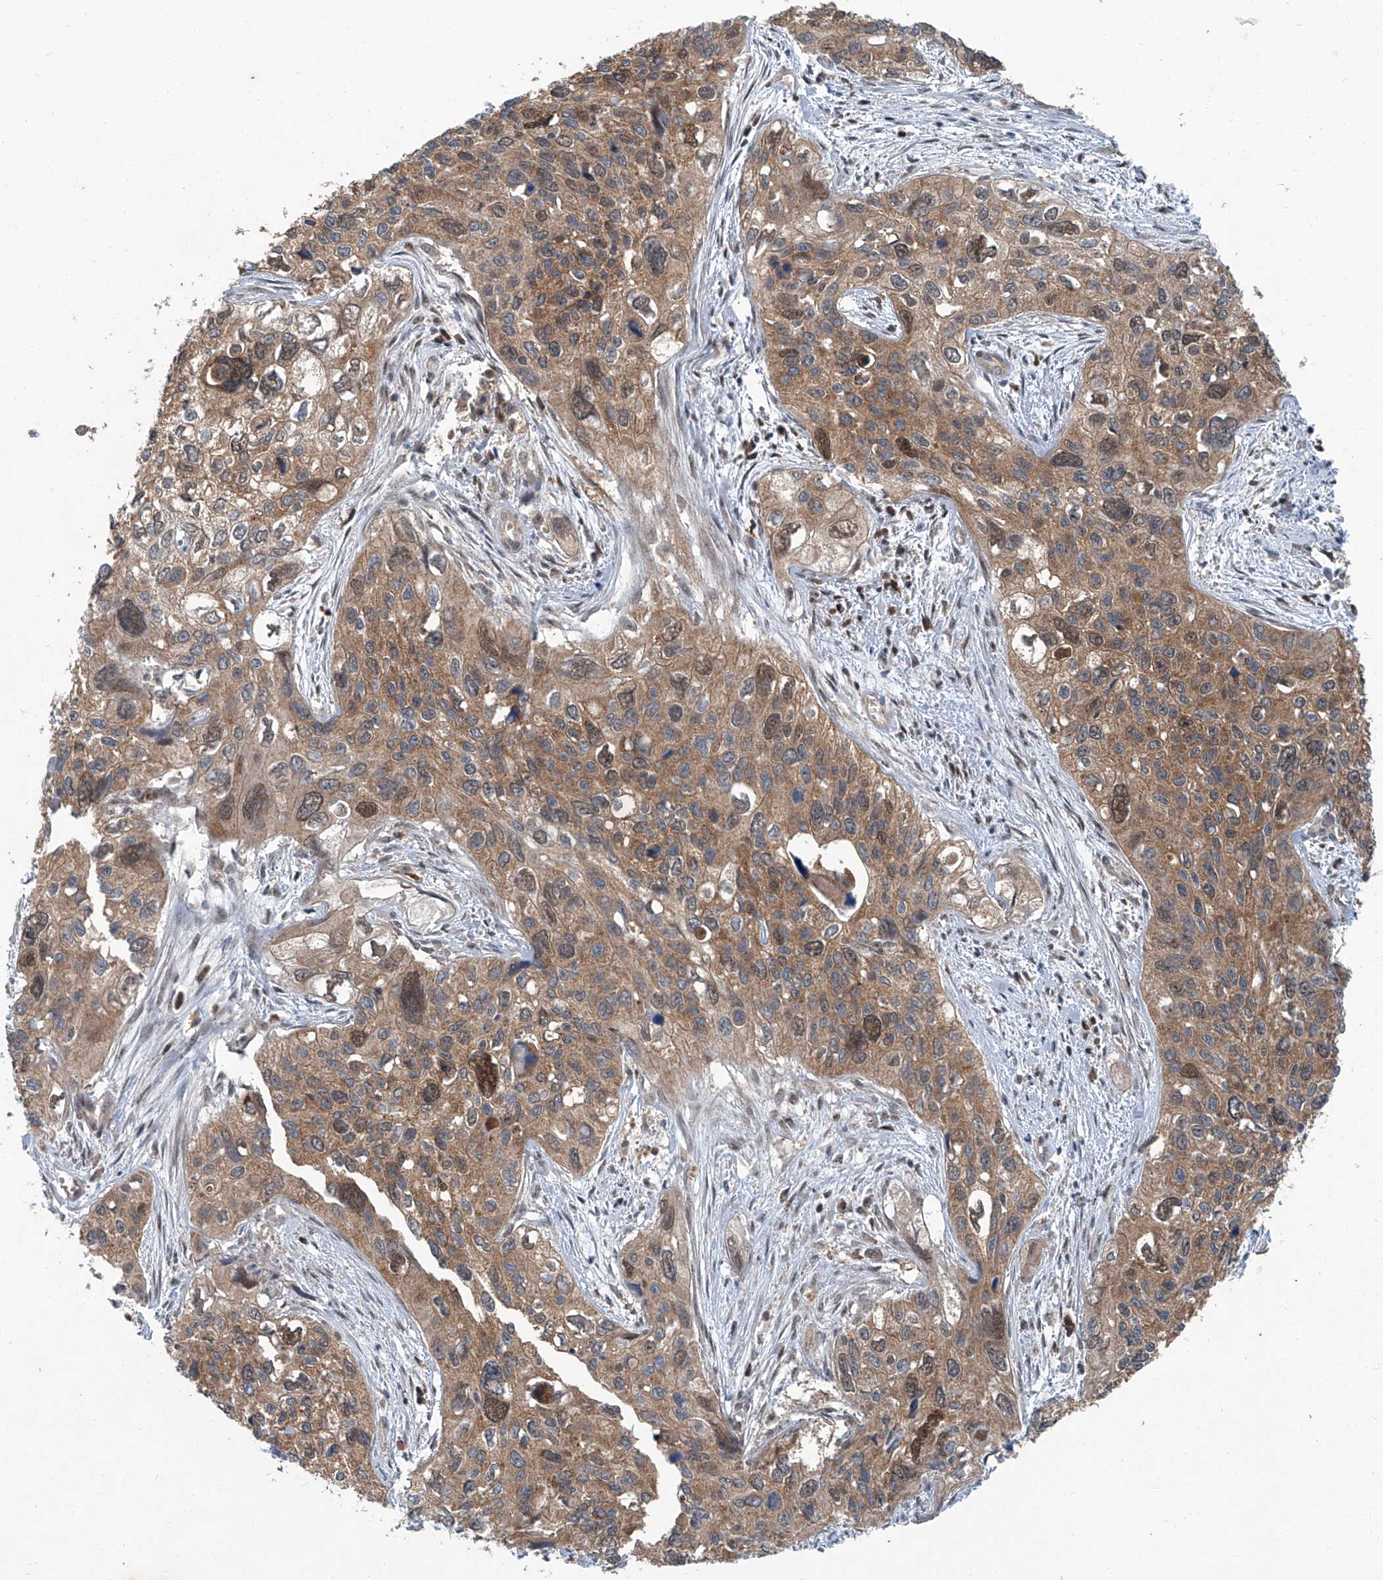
{"staining": {"intensity": "moderate", "quantity": ">75%", "location": "cytoplasmic/membranous,nuclear"}, "tissue": "cervical cancer", "cell_type": "Tumor cells", "image_type": "cancer", "snomed": [{"axis": "morphology", "description": "Squamous cell carcinoma, NOS"}, {"axis": "topography", "description": "Cervix"}], "caption": "Protein positivity by immunohistochemistry (IHC) shows moderate cytoplasmic/membranous and nuclear staining in about >75% of tumor cells in cervical cancer (squamous cell carcinoma). (Brightfield microscopy of DAB IHC at high magnification).", "gene": "CLK1", "patient": {"sex": "female", "age": 55}}